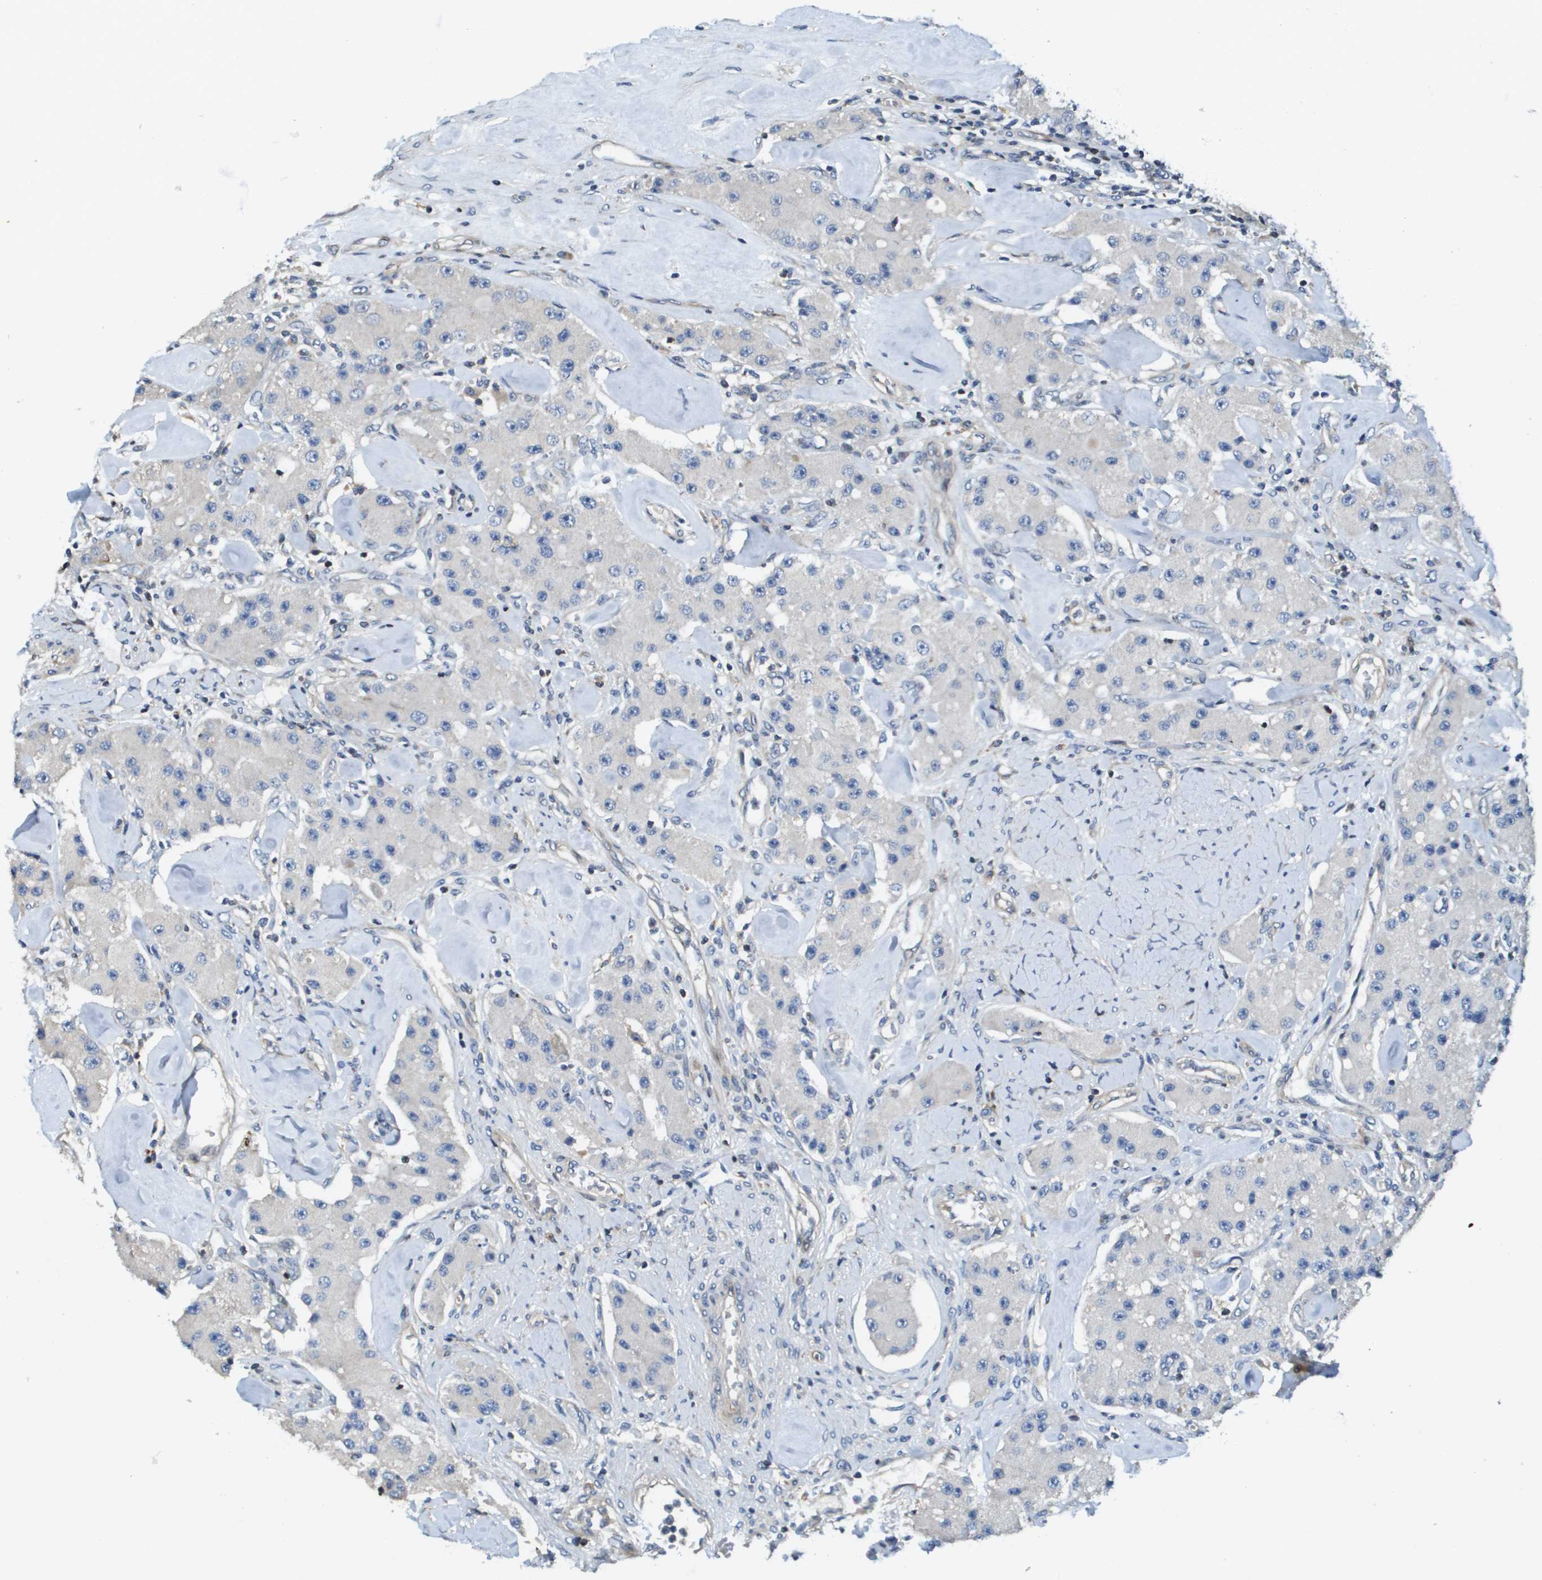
{"staining": {"intensity": "negative", "quantity": "none", "location": "none"}, "tissue": "carcinoid", "cell_type": "Tumor cells", "image_type": "cancer", "snomed": [{"axis": "morphology", "description": "Carcinoid, malignant, NOS"}, {"axis": "topography", "description": "Pancreas"}], "caption": "Carcinoid was stained to show a protein in brown. There is no significant staining in tumor cells. The staining was performed using DAB to visualize the protein expression in brown, while the nuclei were stained in blue with hematoxylin (Magnification: 20x).", "gene": "SCN4B", "patient": {"sex": "male", "age": 41}}